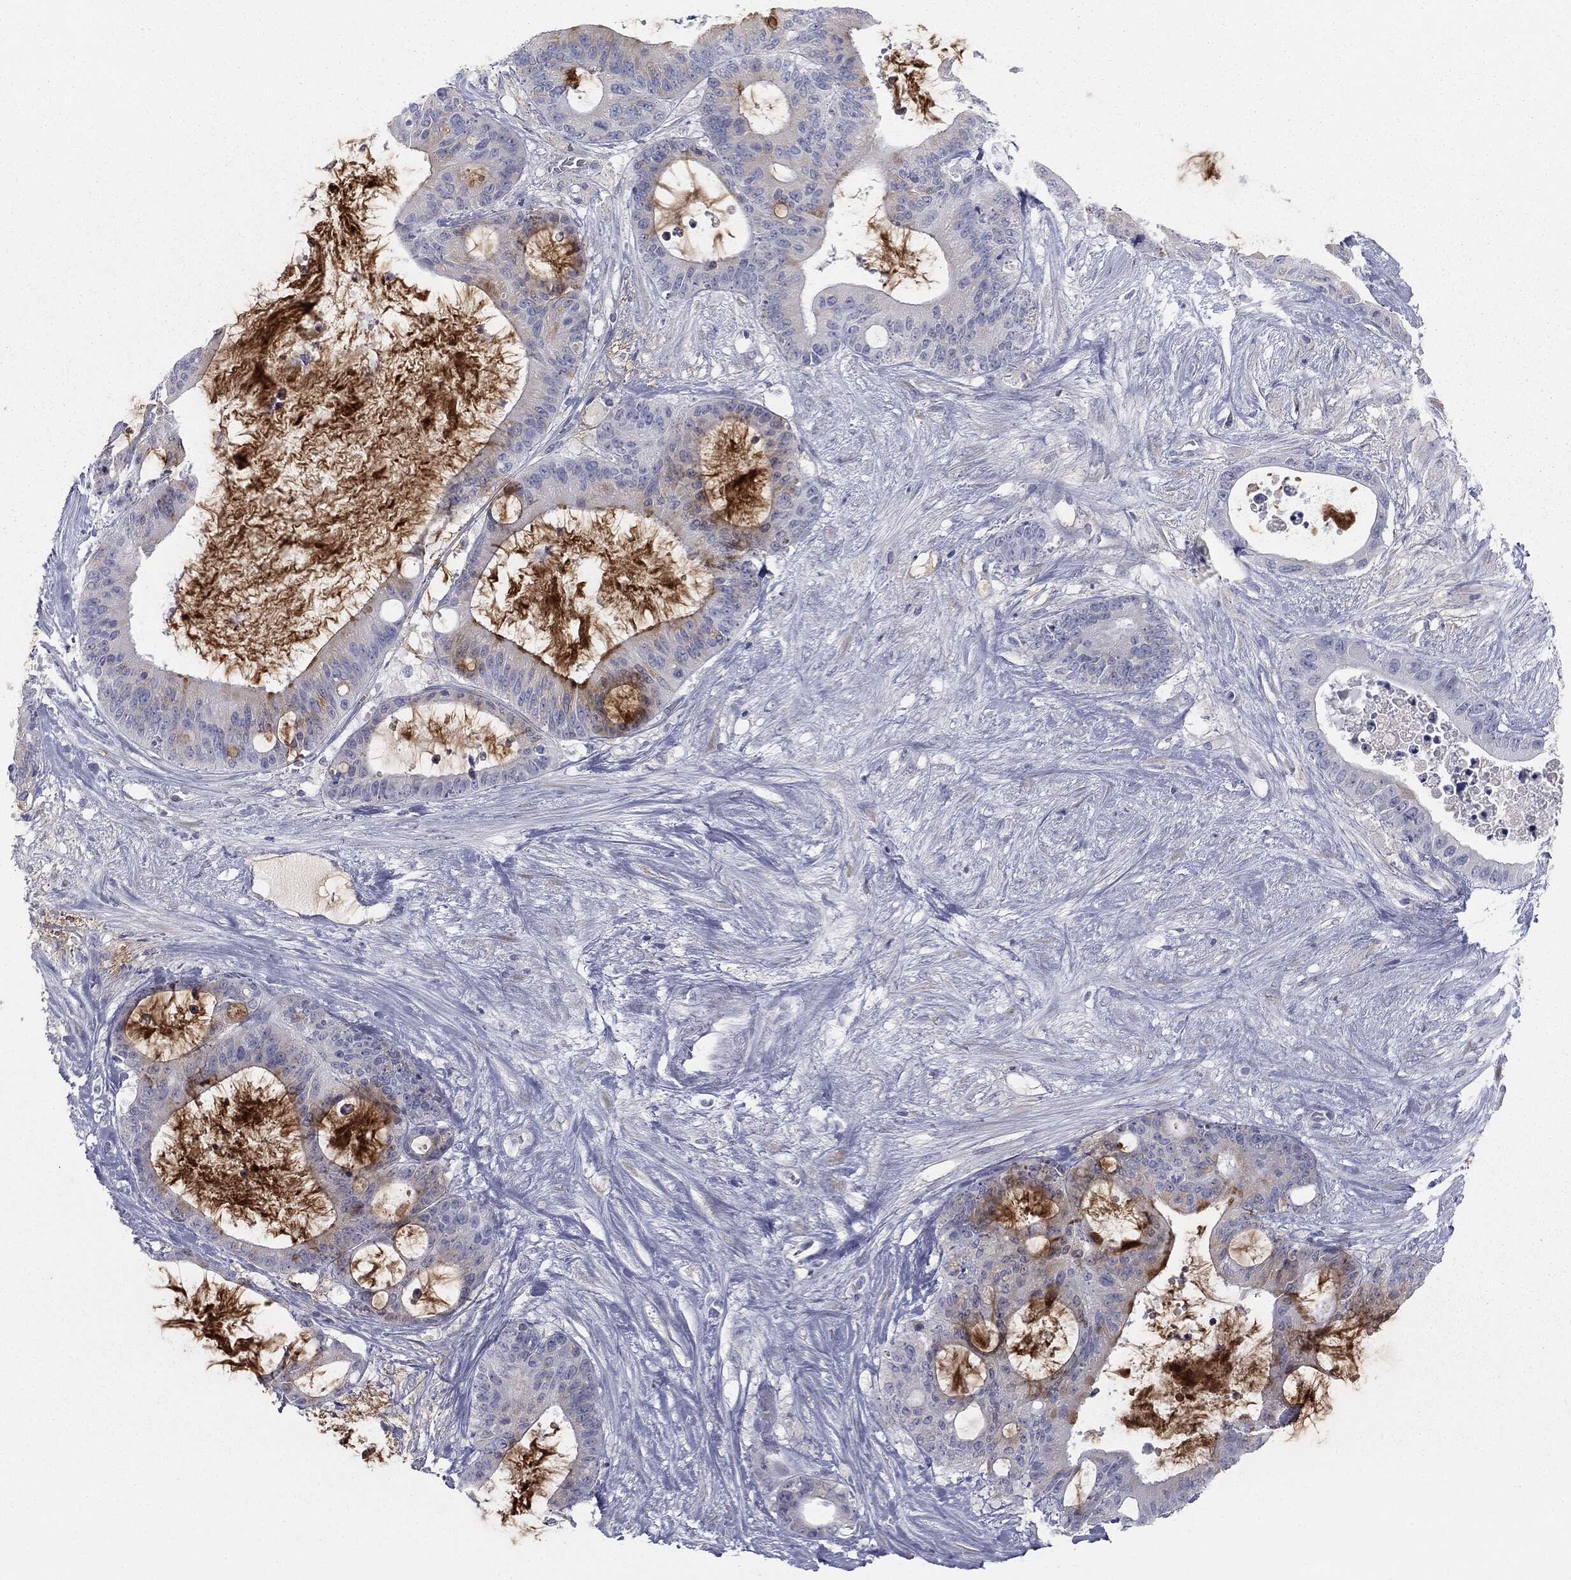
{"staining": {"intensity": "negative", "quantity": "none", "location": "none"}, "tissue": "liver cancer", "cell_type": "Tumor cells", "image_type": "cancer", "snomed": [{"axis": "morphology", "description": "Normal tissue, NOS"}, {"axis": "morphology", "description": "Cholangiocarcinoma"}, {"axis": "topography", "description": "Liver"}, {"axis": "topography", "description": "Peripheral nerve tissue"}], "caption": "This is an immunohistochemistry image of liver cholangiocarcinoma. There is no expression in tumor cells.", "gene": "MUC5AC", "patient": {"sex": "female", "age": 73}}